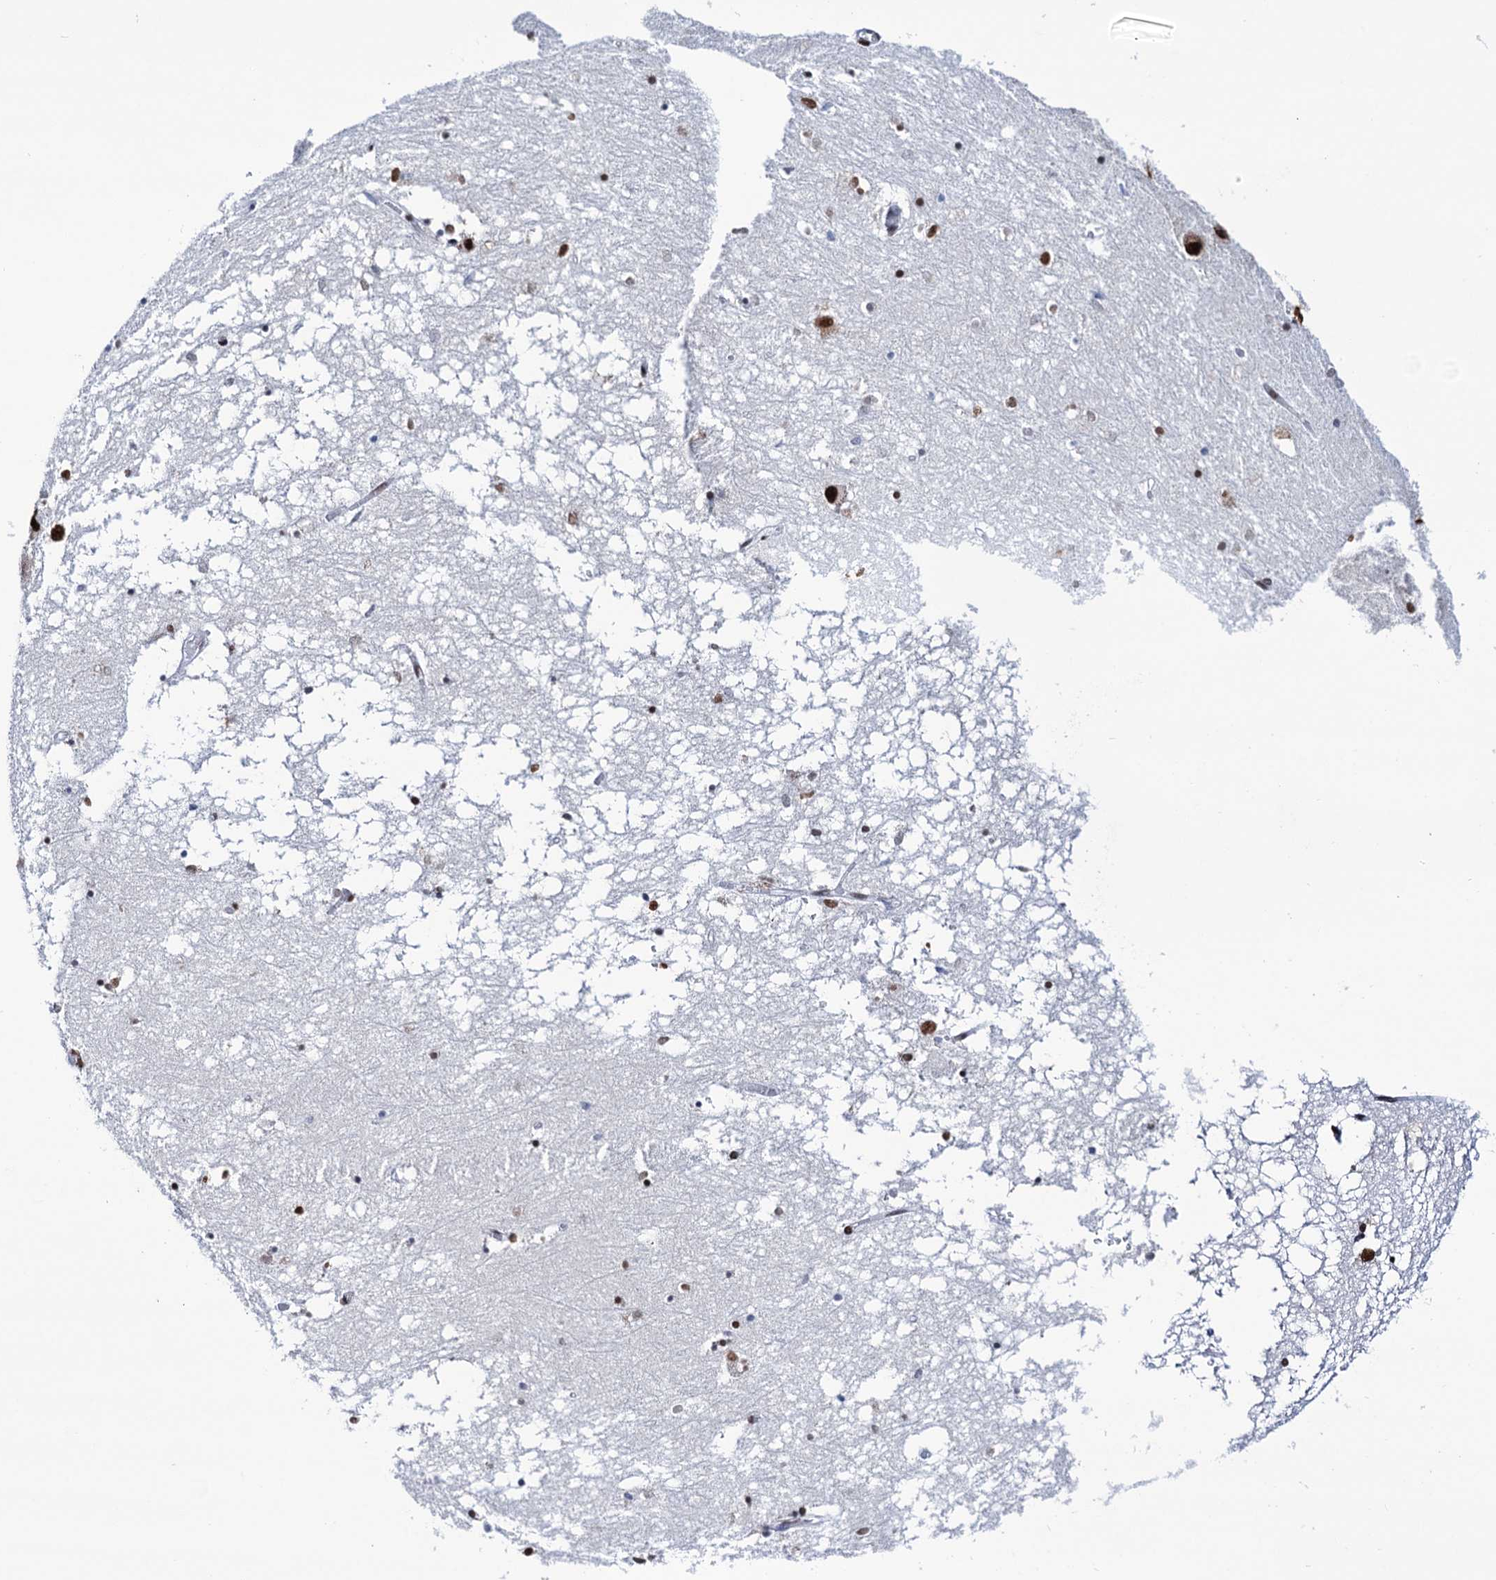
{"staining": {"intensity": "moderate", "quantity": "25%-75%", "location": "nuclear"}, "tissue": "hippocampus", "cell_type": "Glial cells", "image_type": "normal", "snomed": [{"axis": "morphology", "description": "Normal tissue, NOS"}, {"axis": "topography", "description": "Hippocampus"}], "caption": "Protein staining of benign hippocampus displays moderate nuclear expression in approximately 25%-75% of glial cells.", "gene": "MATR3", "patient": {"sex": "male", "age": 70}}